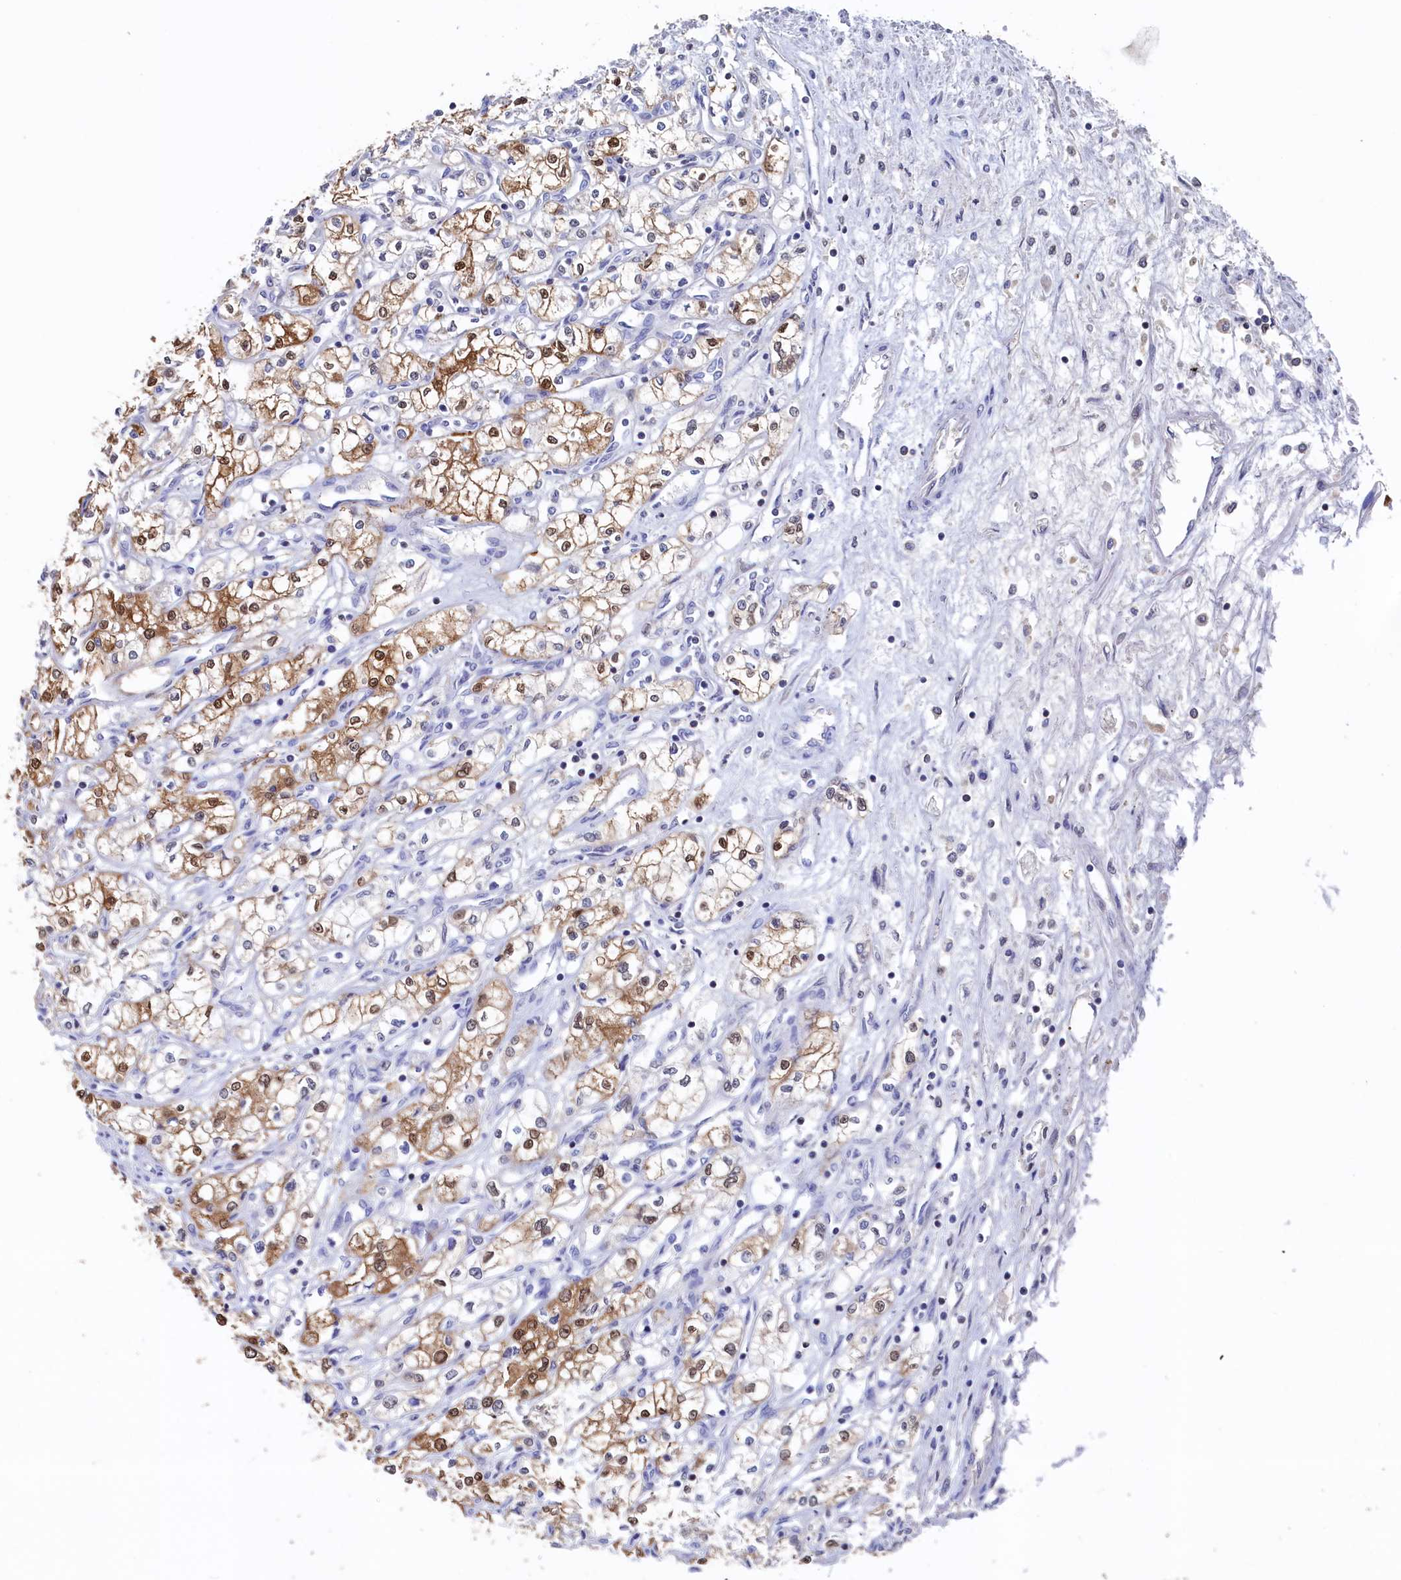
{"staining": {"intensity": "moderate", "quantity": "25%-75%", "location": "cytoplasmic/membranous,nuclear"}, "tissue": "renal cancer", "cell_type": "Tumor cells", "image_type": "cancer", "snomed": [{"axis": "morphology", "description": "Adenocarcinoma, NOS"}, {"axis": "topography", "description": "Kidney"}], "caption": "Immunohistochemistry (DAB (3,3'-diaminobenzidine)) staining of human renal cancer (adenocarcinoma) displays moderate cytoplasmic/membranous and nuclear protein positivity in approximately 25%-75% of tumor cells. Immunohistochemistry stains the protein in brown and the nuclei are stained blue.", "gene": "C11orf54", "patient": {"sex": "male", "age": 59}}